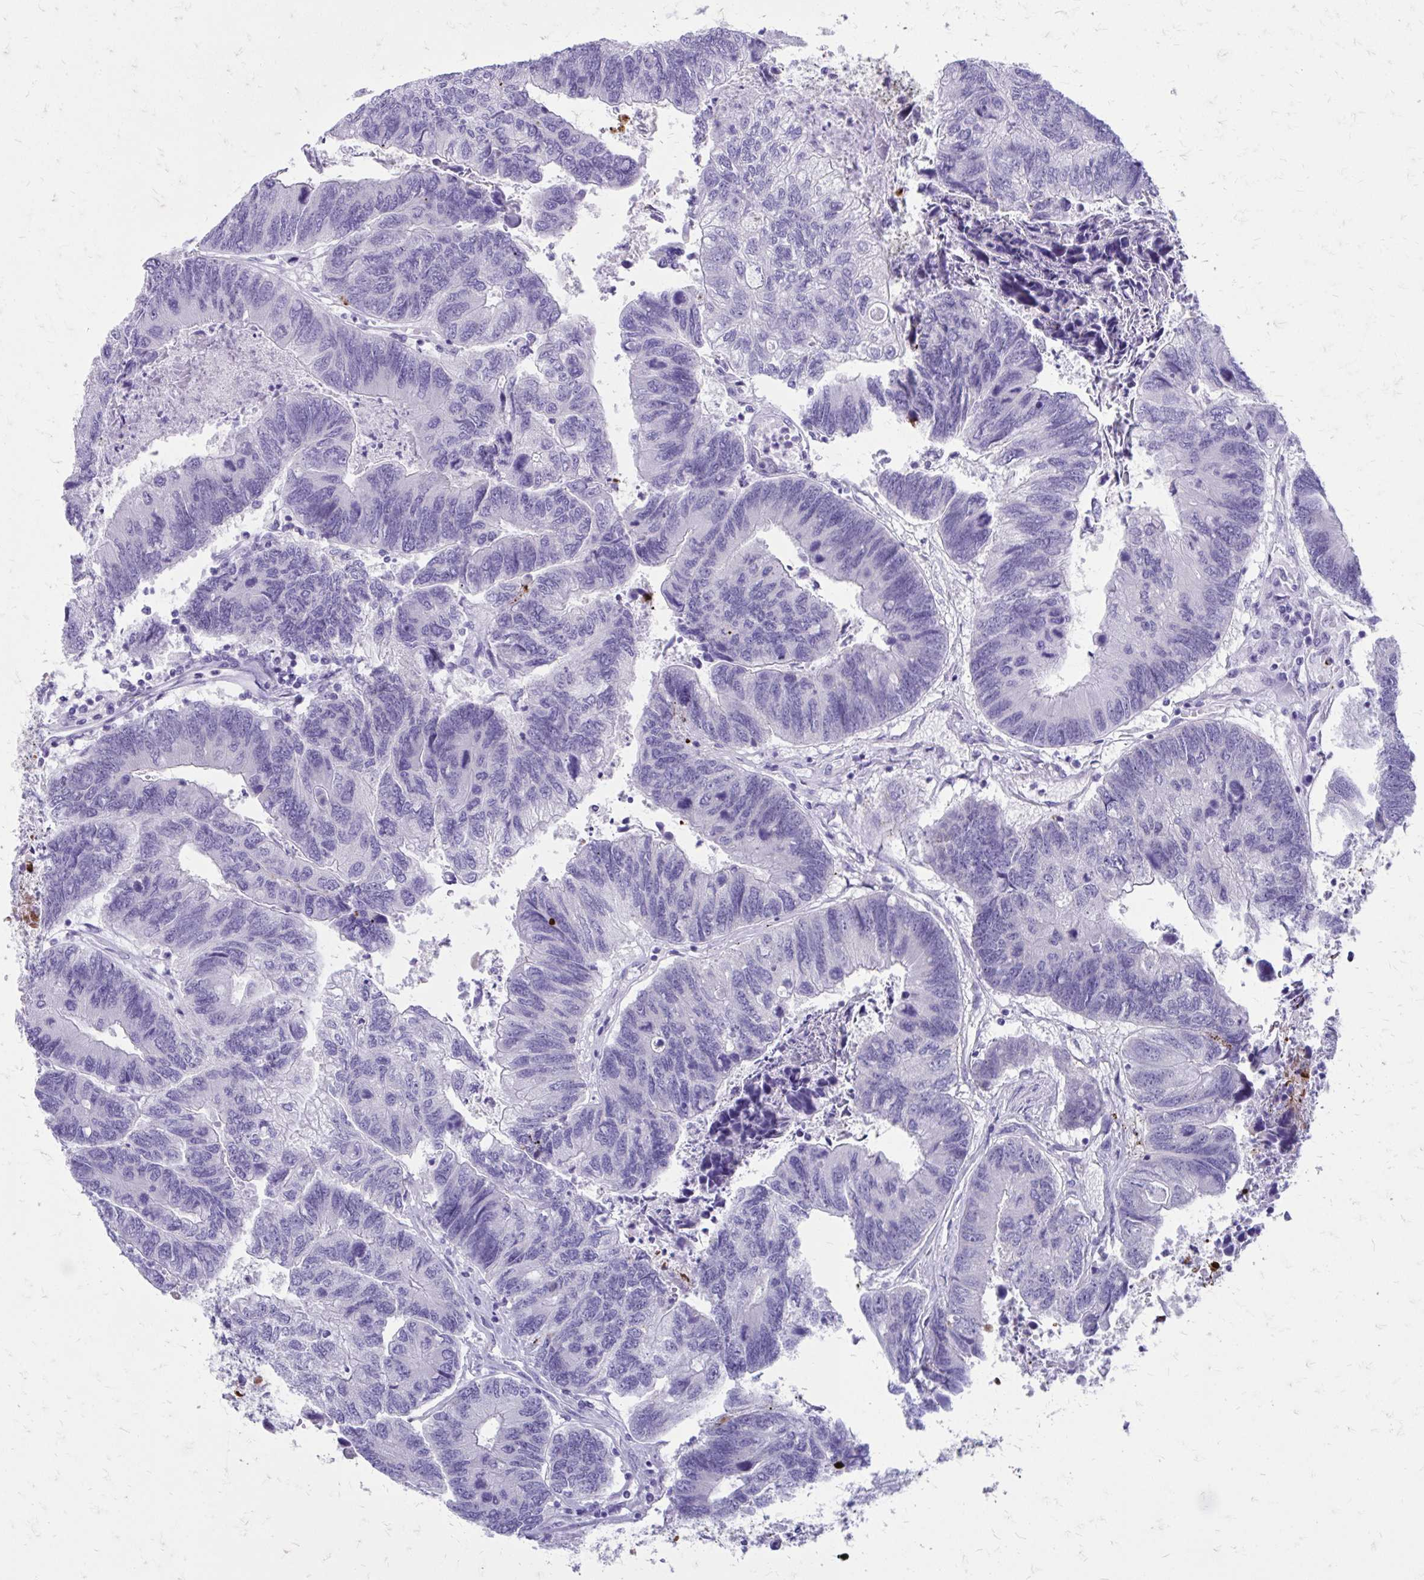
{"staining": {"intensity": "negative", "quantity": "none", "location": "none"}, "tissue": "colorectal cancer", "cell_type": "Tumor cells", "image_type": "cancer", "snomed": [{"axis": "morphology", "description": "Adenocarcinoma, NOS"}, {"axis": "topography", "description": "Colon"}], "caption": "This is an immunohistochemistry histopathology image of colorectal cancer (adenocarcinoma). There is no staining in tumor cells.", "gene": "SATL1", "patient": {"sex": "female", "age": 67}}